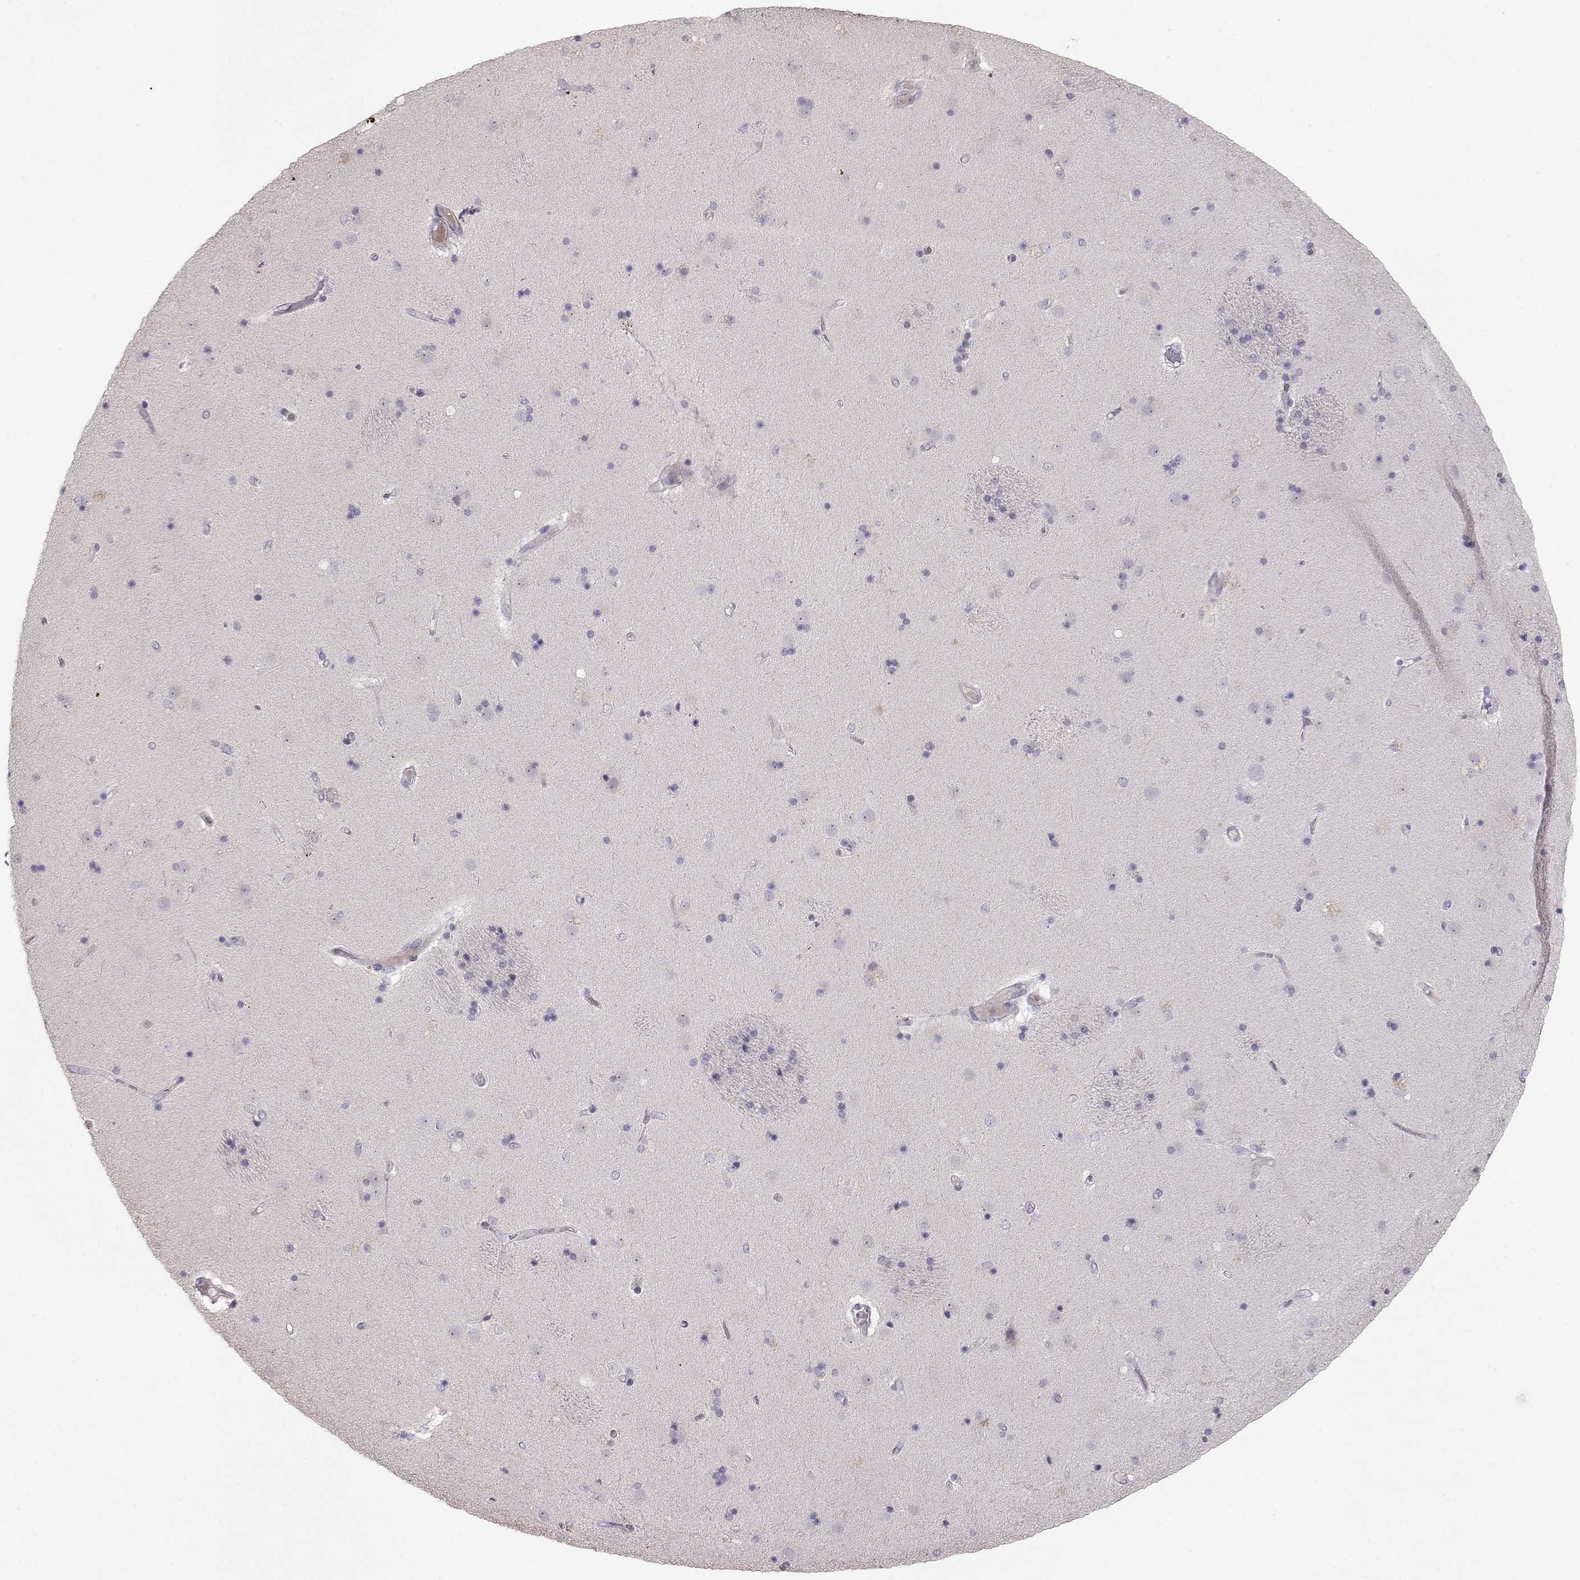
{"staining": {"intensity": "negative", "quantity": "none", "location": "none"}, "tissue": "caudate", "cell_type": "Glial cells", "image_type": "normal", "snomed": [{"axis": "morphology", "description": "Normal tissue, NOS"}, {"axis": "topography", "description": "Lateral ventricle wall"}], "caption": "Immunohistochemistry (IHC) of normal caudate exhibits no positivity in glial cells.", "gene": "SLC18A1", "patient": {"sex": "male", "age": 54}}